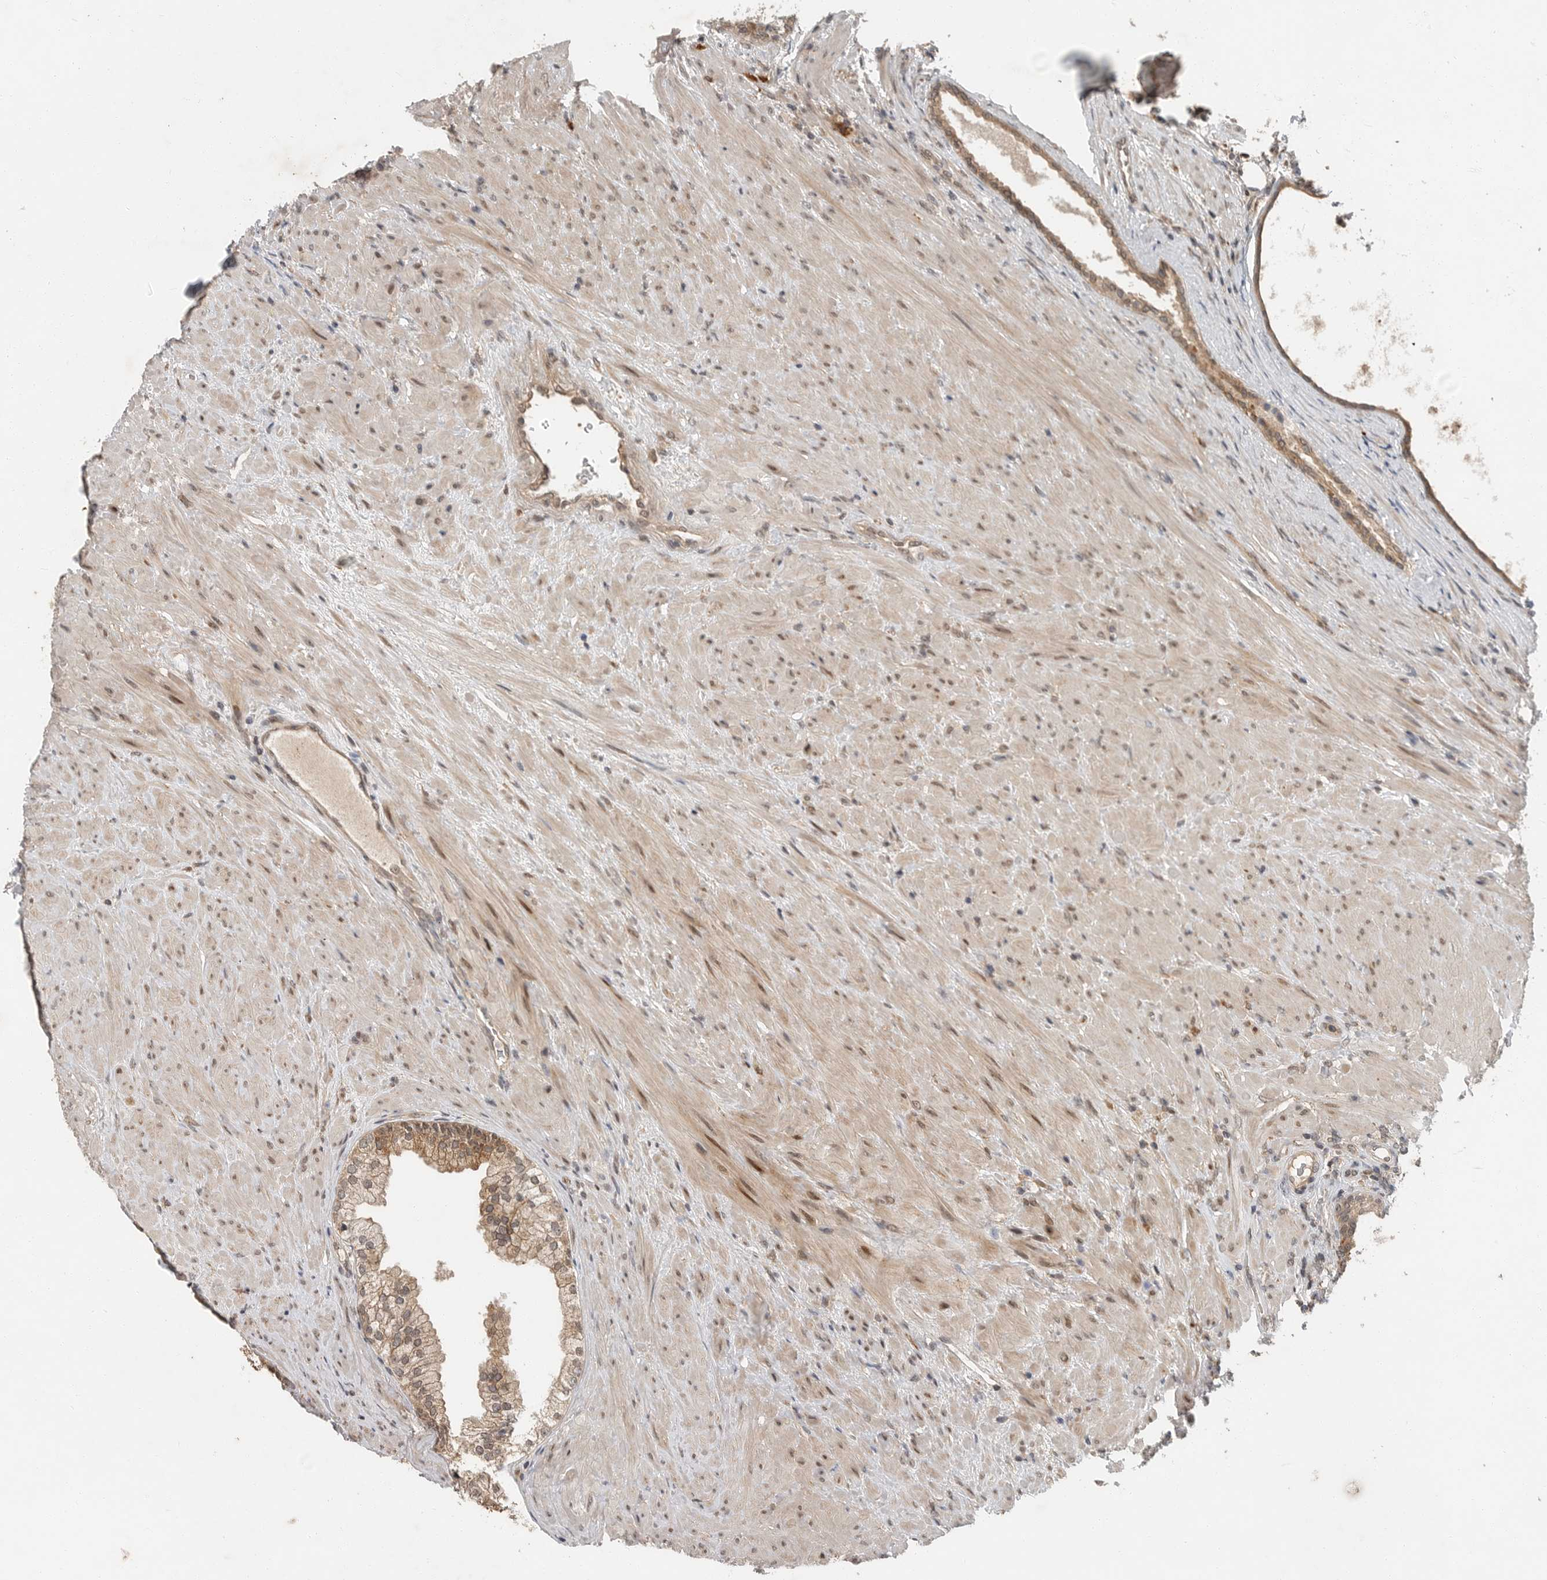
{"staining": {"intensity": "moderate", "quantity": ">75%", "location": "cytoplasmic/membranous"}, "tissue": "prostate", "cell_type": "Glandular cells", "image_type": "normal", "snomed": [{"axis": "morphology", "description": "Normal tissue, NOS"}, {"axis": "topography", "description": "Prostate"}], "caption": "Immunohistochemical staining of unremarkable prostate shows moderate cytoplasmic/membranous protein staining in about >75% of glandular cells.", "gene": "OSBPL9", "patient": {"sex": "male", "age": 76}}